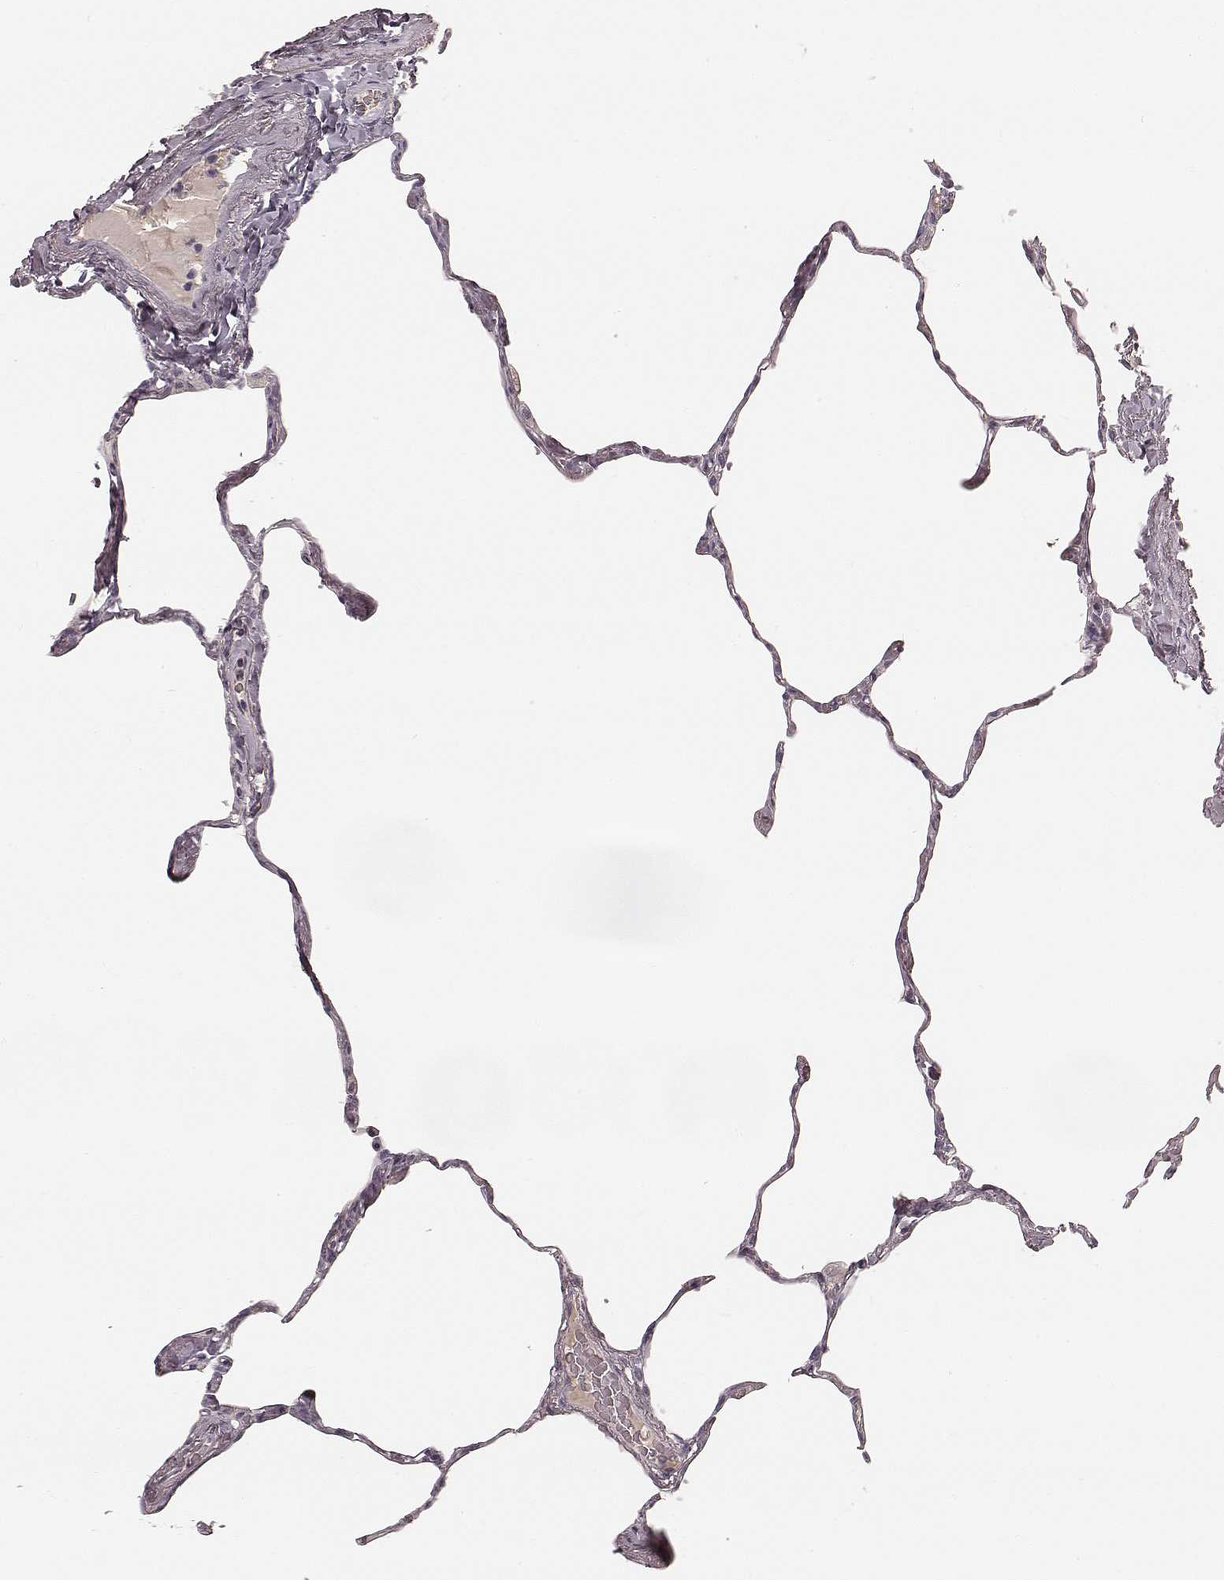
{"staining": {"intensity": "negative", "quantity": "none", "location": "none"}, "tissue": "lung", "cell_type": "Alveolar cells", "image_type": "normal", "snomed": [{"axis": "morphology", "description": "Normal tissue, NOS"}, {"axis": "topography", "description": "Lung"}], "caption": "DAB immunohistochemical staining of benign lung reveals no significant staining in alveolar cells.", "gene": "SMIM24", "patient": {"sex": "male", "age": 65}}